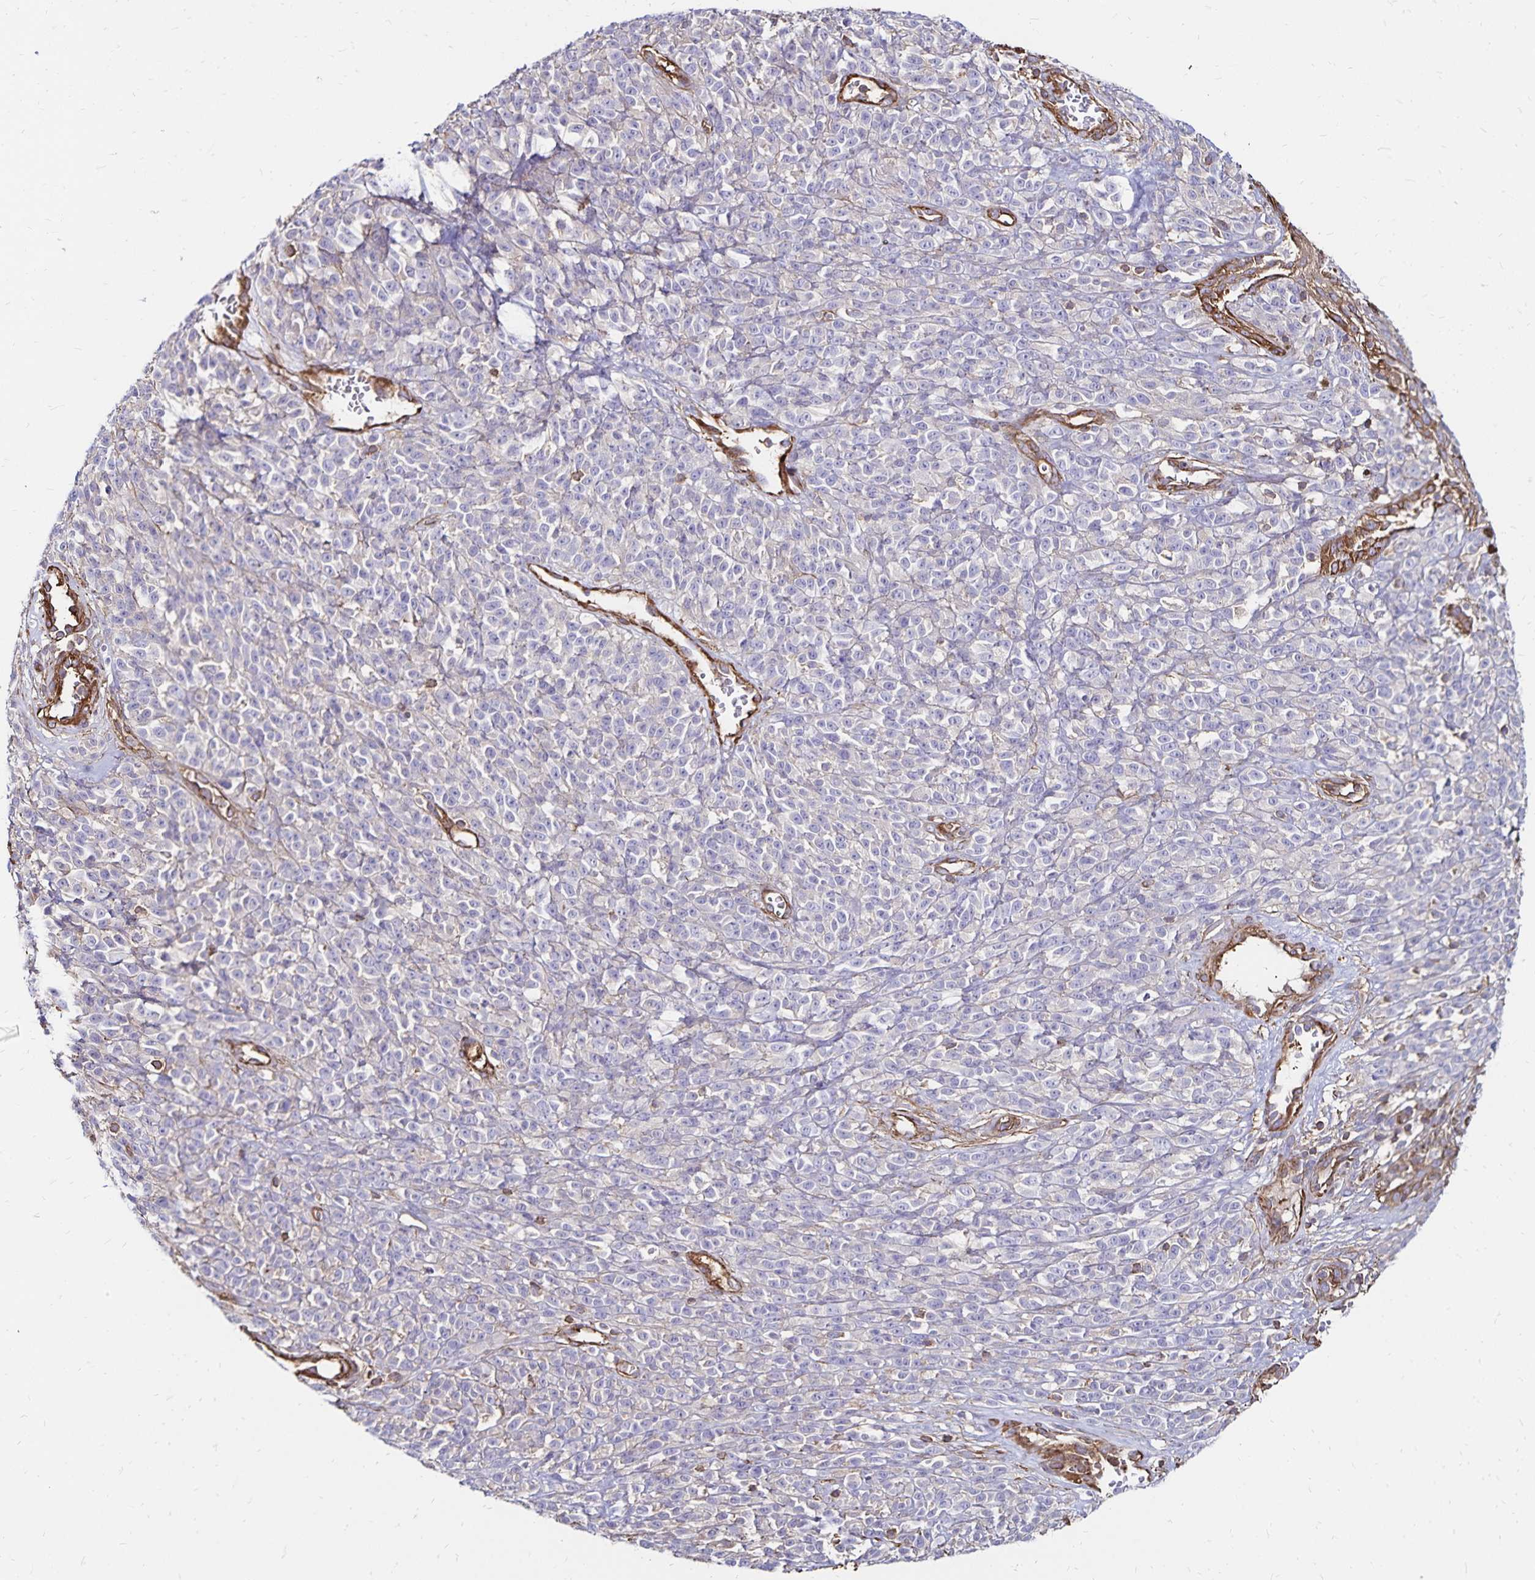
{"staining": {"intensity": "negative", "quantity": "none", "location": "none"}, "tissue": "melanoma", "cell_type": "Tumor cells", "image_type": "cancer", "snomed": [{"axis": "morphology", "description": "Malignant melanoma, NOS"}, {"axis": "topography", "description": "Skin"}, {"axis": "topography", "description": "Skin of trunk"}], "caption": "Tumor cells are negative for protein expression in human malignant melanoma.", "gene": "RPRML", "patient": {"sex": "male", "age": 74}}